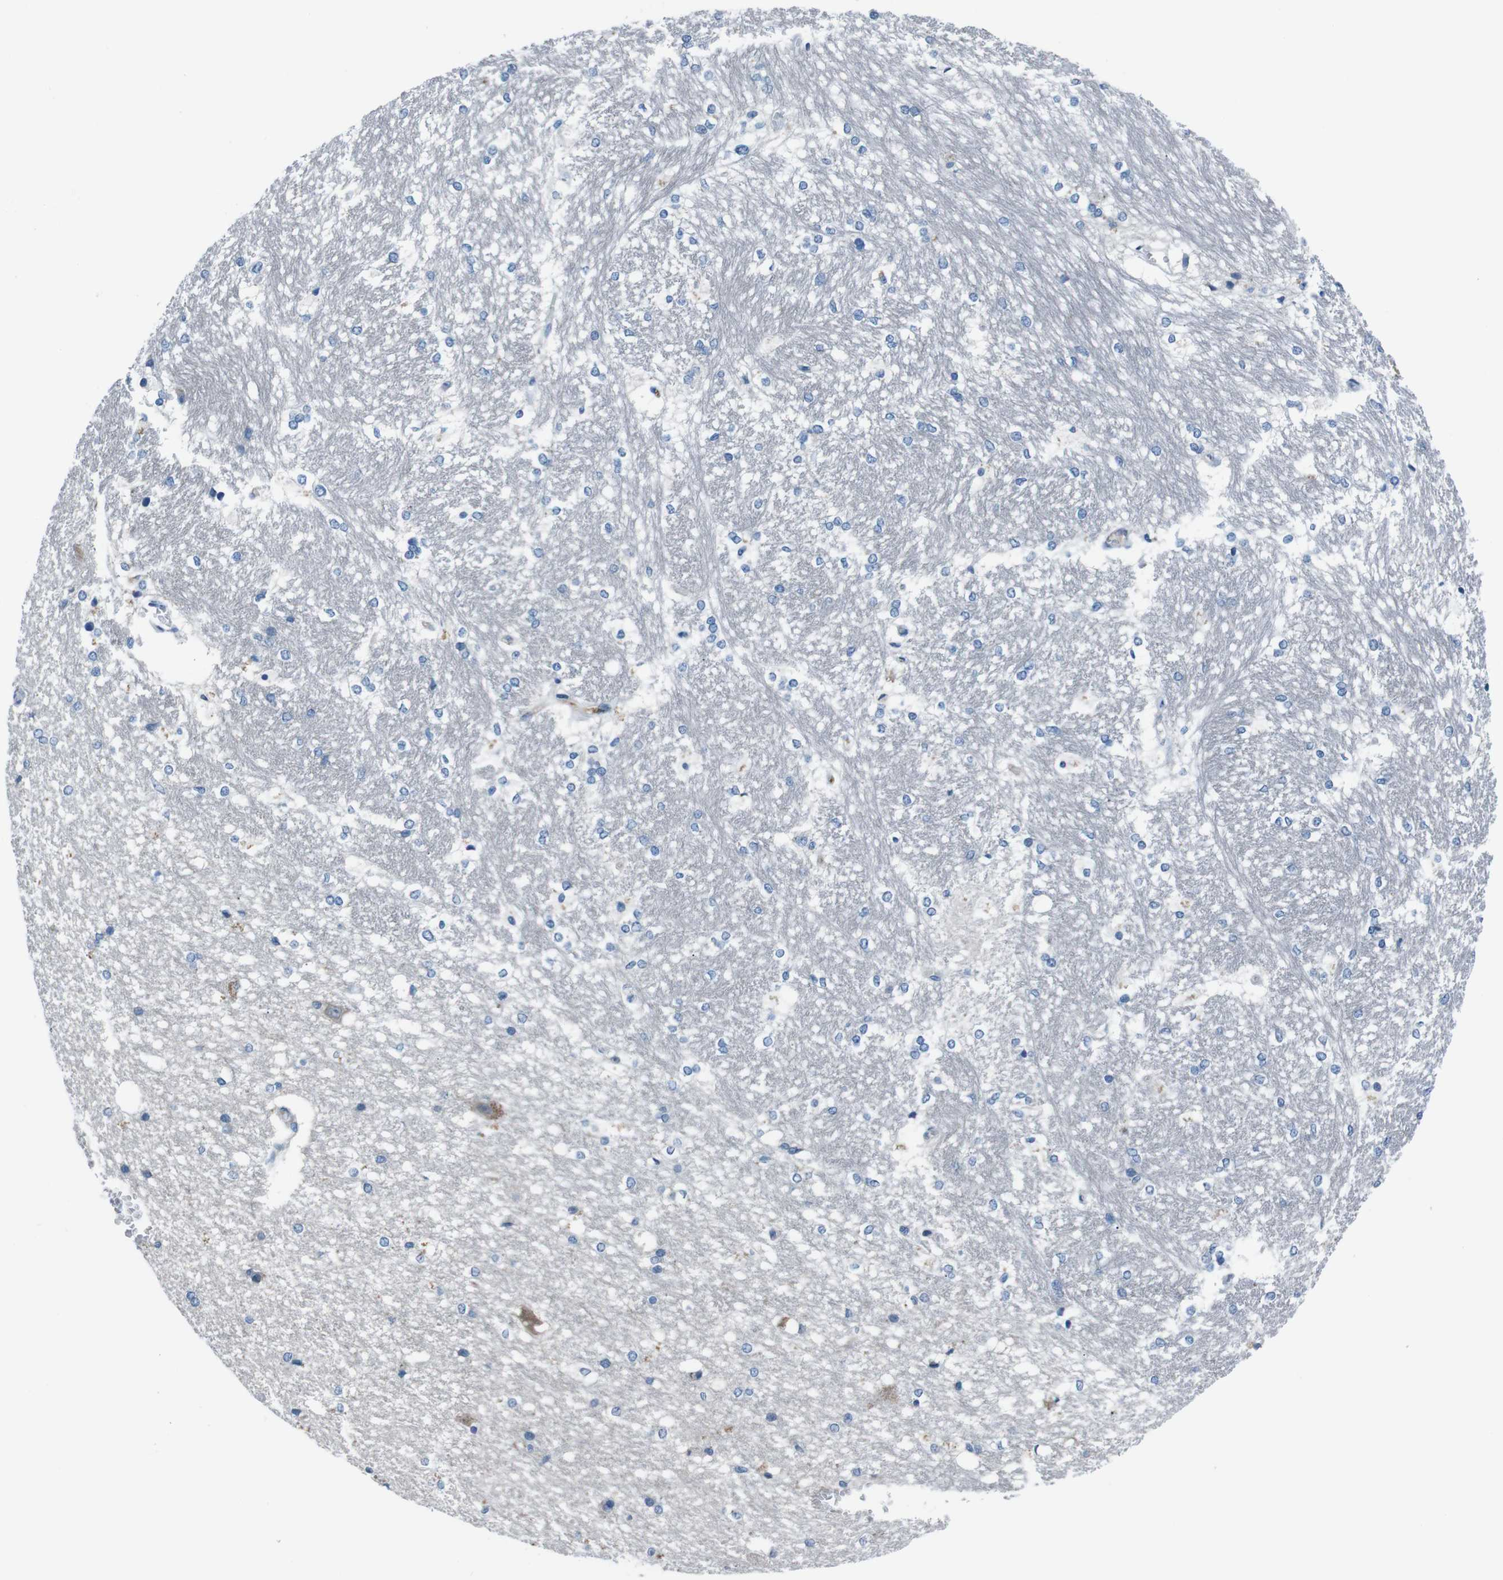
{"staining": {"intensity": "moderate", "quantity": "<25%", "location": "cytoplasmic/membranous"}, "tissue": "hippocampus", "cell_type": "Glial cells", "image_type": "normal", "snomed": [{"axis": "morphology", "description": "Normal tissue, NOS"}, {"axis": "topography", "description": "Hippocampus"}], "caption": "Protein expression analysis of normal hippocampus reveals moderate cytoplasmic/membranous staining in about <25% of glial cells.", "gene": "LEP", "patient": {"sex": "female", "age": 19}}